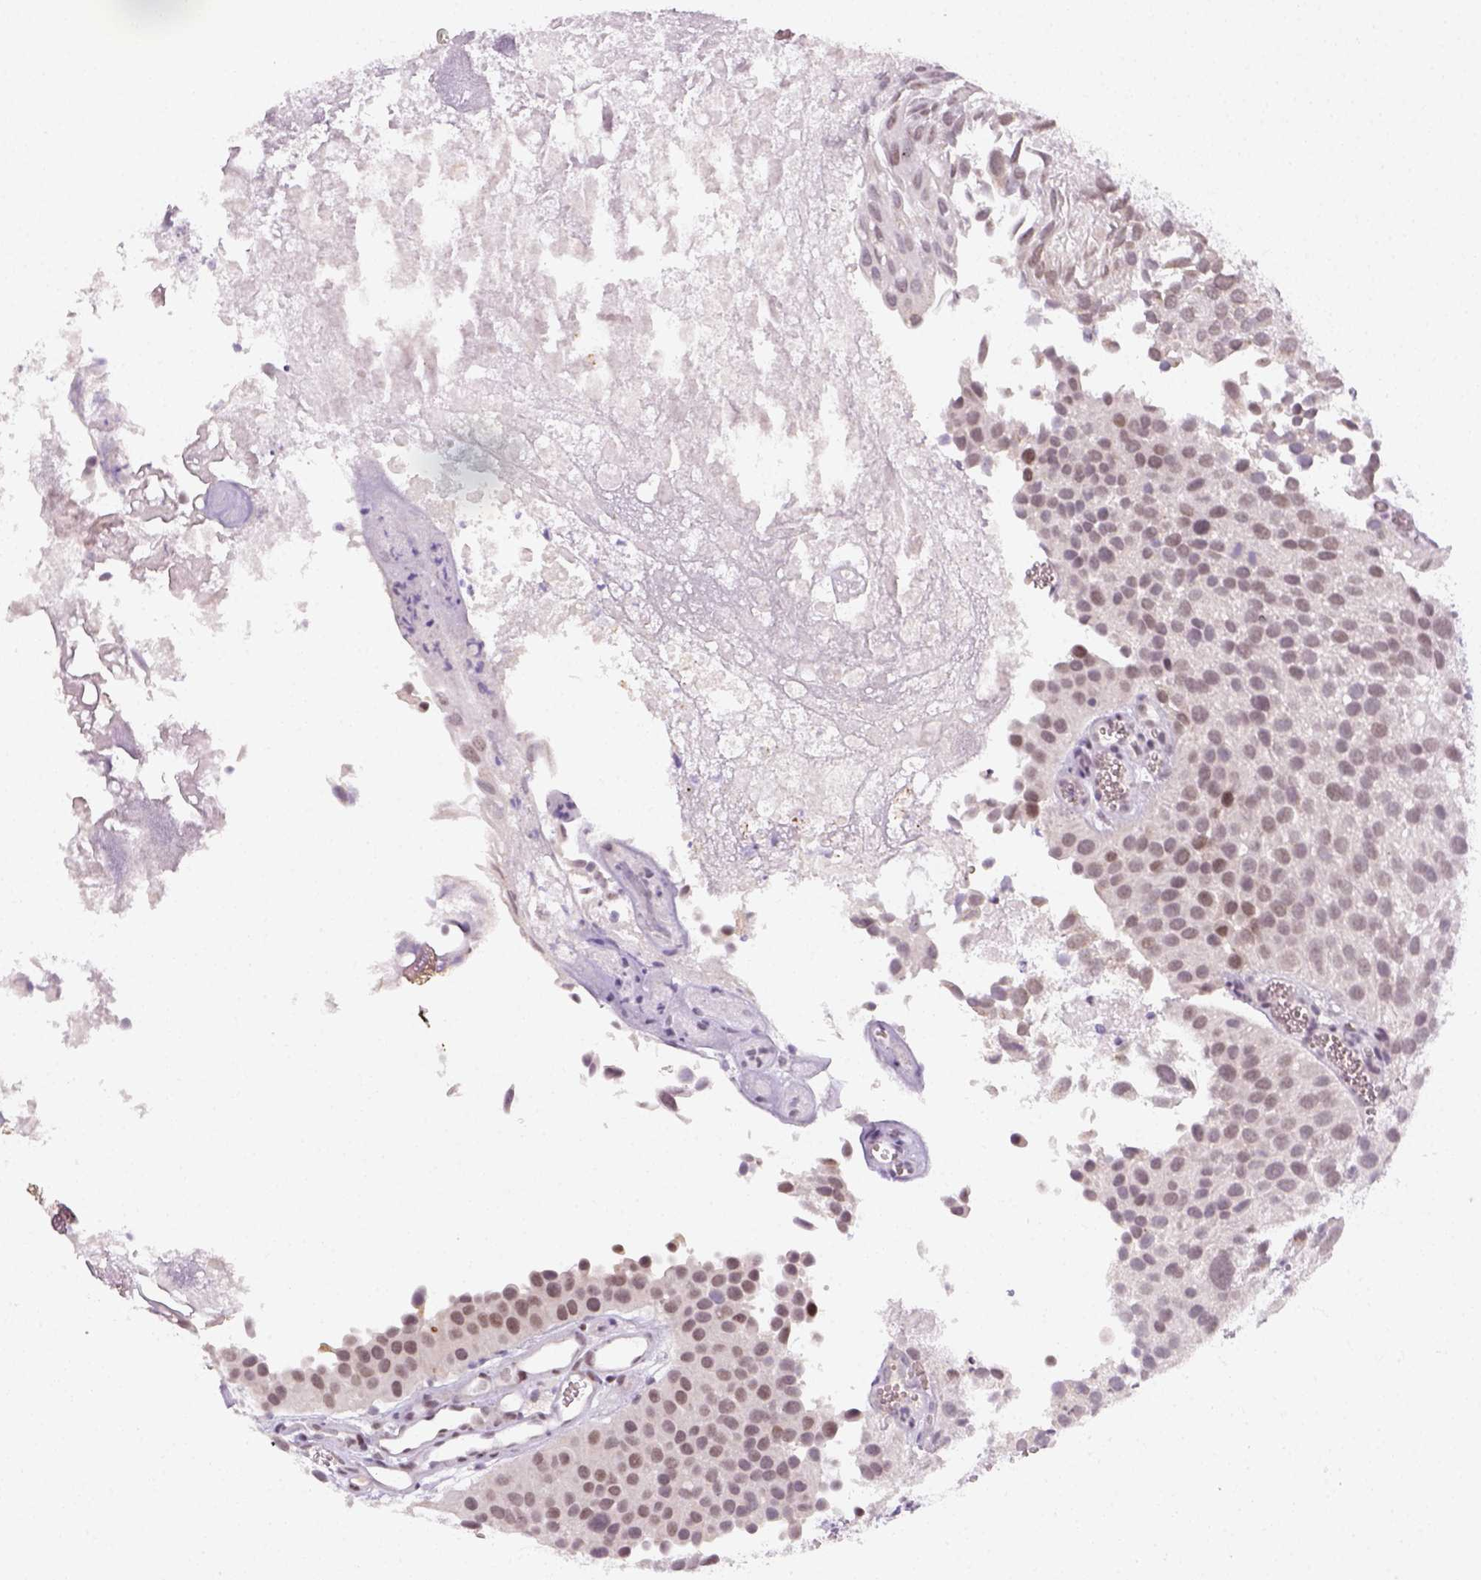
{"staining": {"intensity": "weak", "quantity": "<25%", "location": "nuclear"}, "tissue": "urothelial cancer", "cell_type": "Tumor cells", "image_type": "cancer", "snomed": [{"axis": "morphology", "description": "Urothelial carcinoma, Low grade"}, {"axis": "topography", "description": "Urinary bladder"}], "caption": "DAB (3,3'-diaminobenzidine) immunohistochemical staining of urothelial cancer exhibits no significant staining in tumor cells.", "gene": "MAGEB3", "patient": {"sex": "female", "age": 69}}